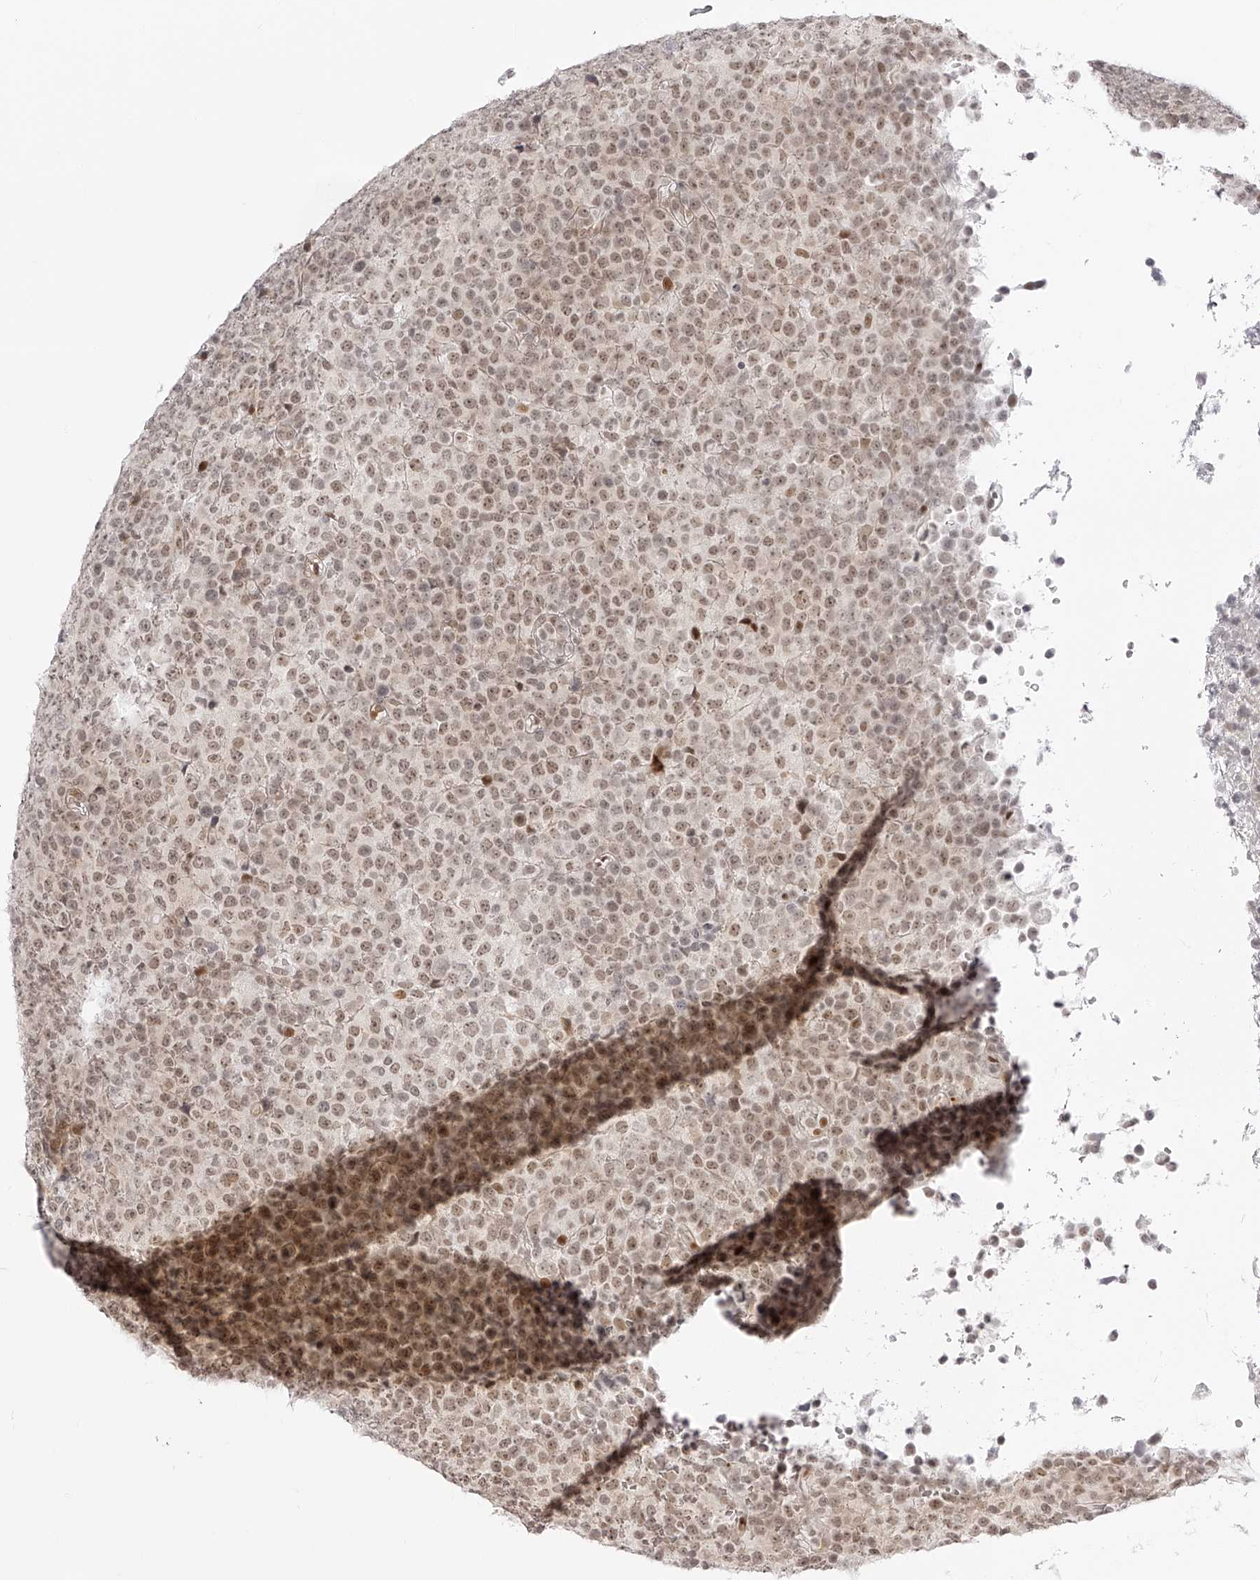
{"staining": {"intensity": "moderate", "quantity": ">75%", "location": "nuclear"}, "tissue": "lymphoma", "cell_type": "Tumor cells", "image_type": "cancer", "snomed": [{"axis": "morphology", "description": "Malignant lymphoma, non-Hodgkin's type, High grade"}, {"axis": "topography", "description": "Lymph node"}], "caption": "Human lymphoma stained with a brown dye reveals moderate nuclear positive expression in about >75% of tumor cells.", "gene": "PLEKHG1", "patient": {"sex": "male", "age": 13}}